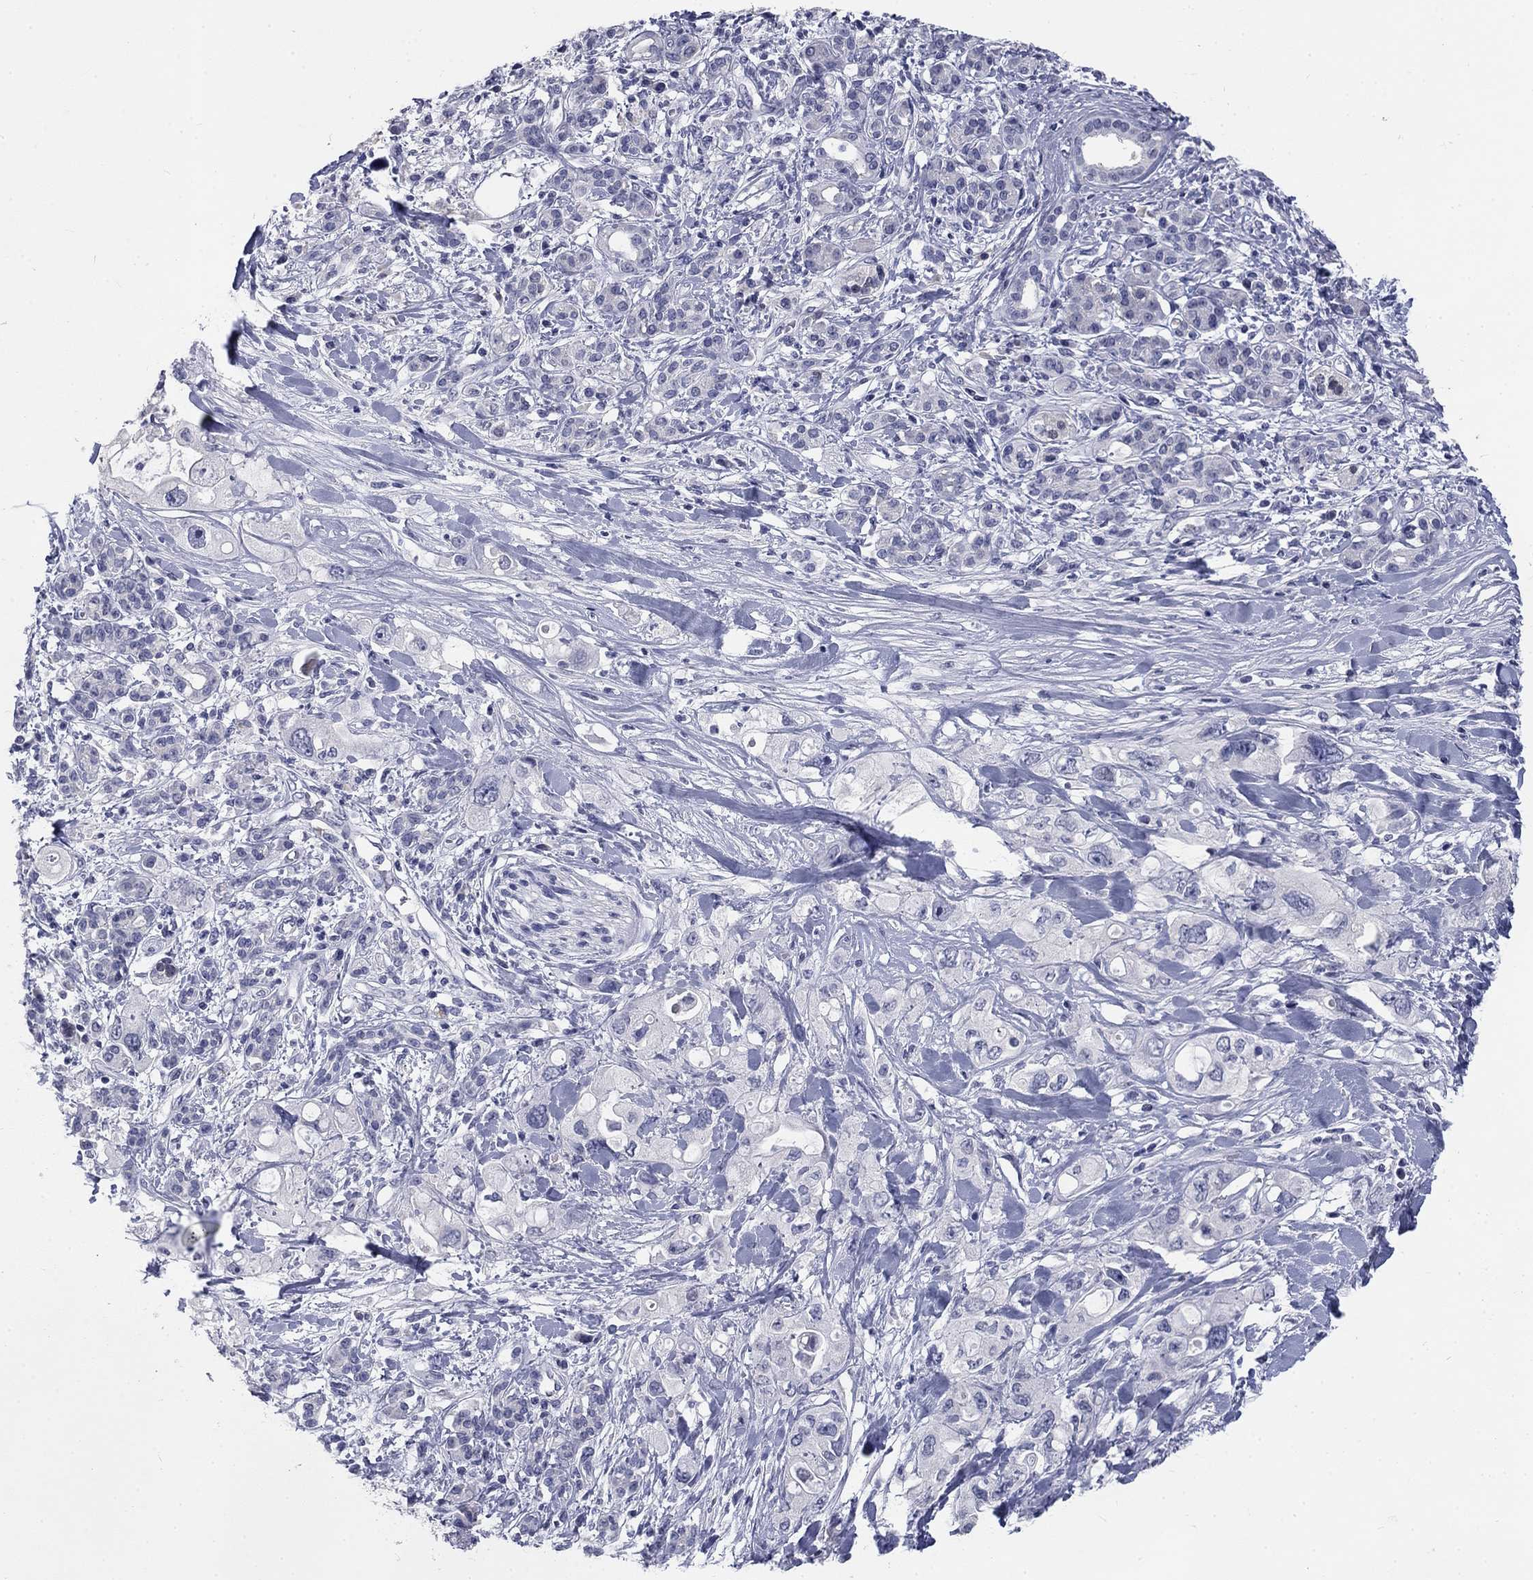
{"staining": {"intensity": "negative", "quantity": "none", "location": "none"}, "tissue": "pancreatic cancer", "cell_type": "Tumor cells", "image_type": "cancer", "snomed": [{"axis": "morphology", "description": "Adenocarcinoma, NOS"}, {"axis": "topography", "description": "Pancreas"}], "caption": "An image of pancreatic adenocarcinoma stained for a protein reveals no brown staining in tumor cells. The staining is performed using DAB (3,3'-diaminobenzidine) brown chromogen with nuclei counter-stained in using hematoxylin.", "gene": "ELAVL4", "patient": {"sex": "female", "age": 56}}